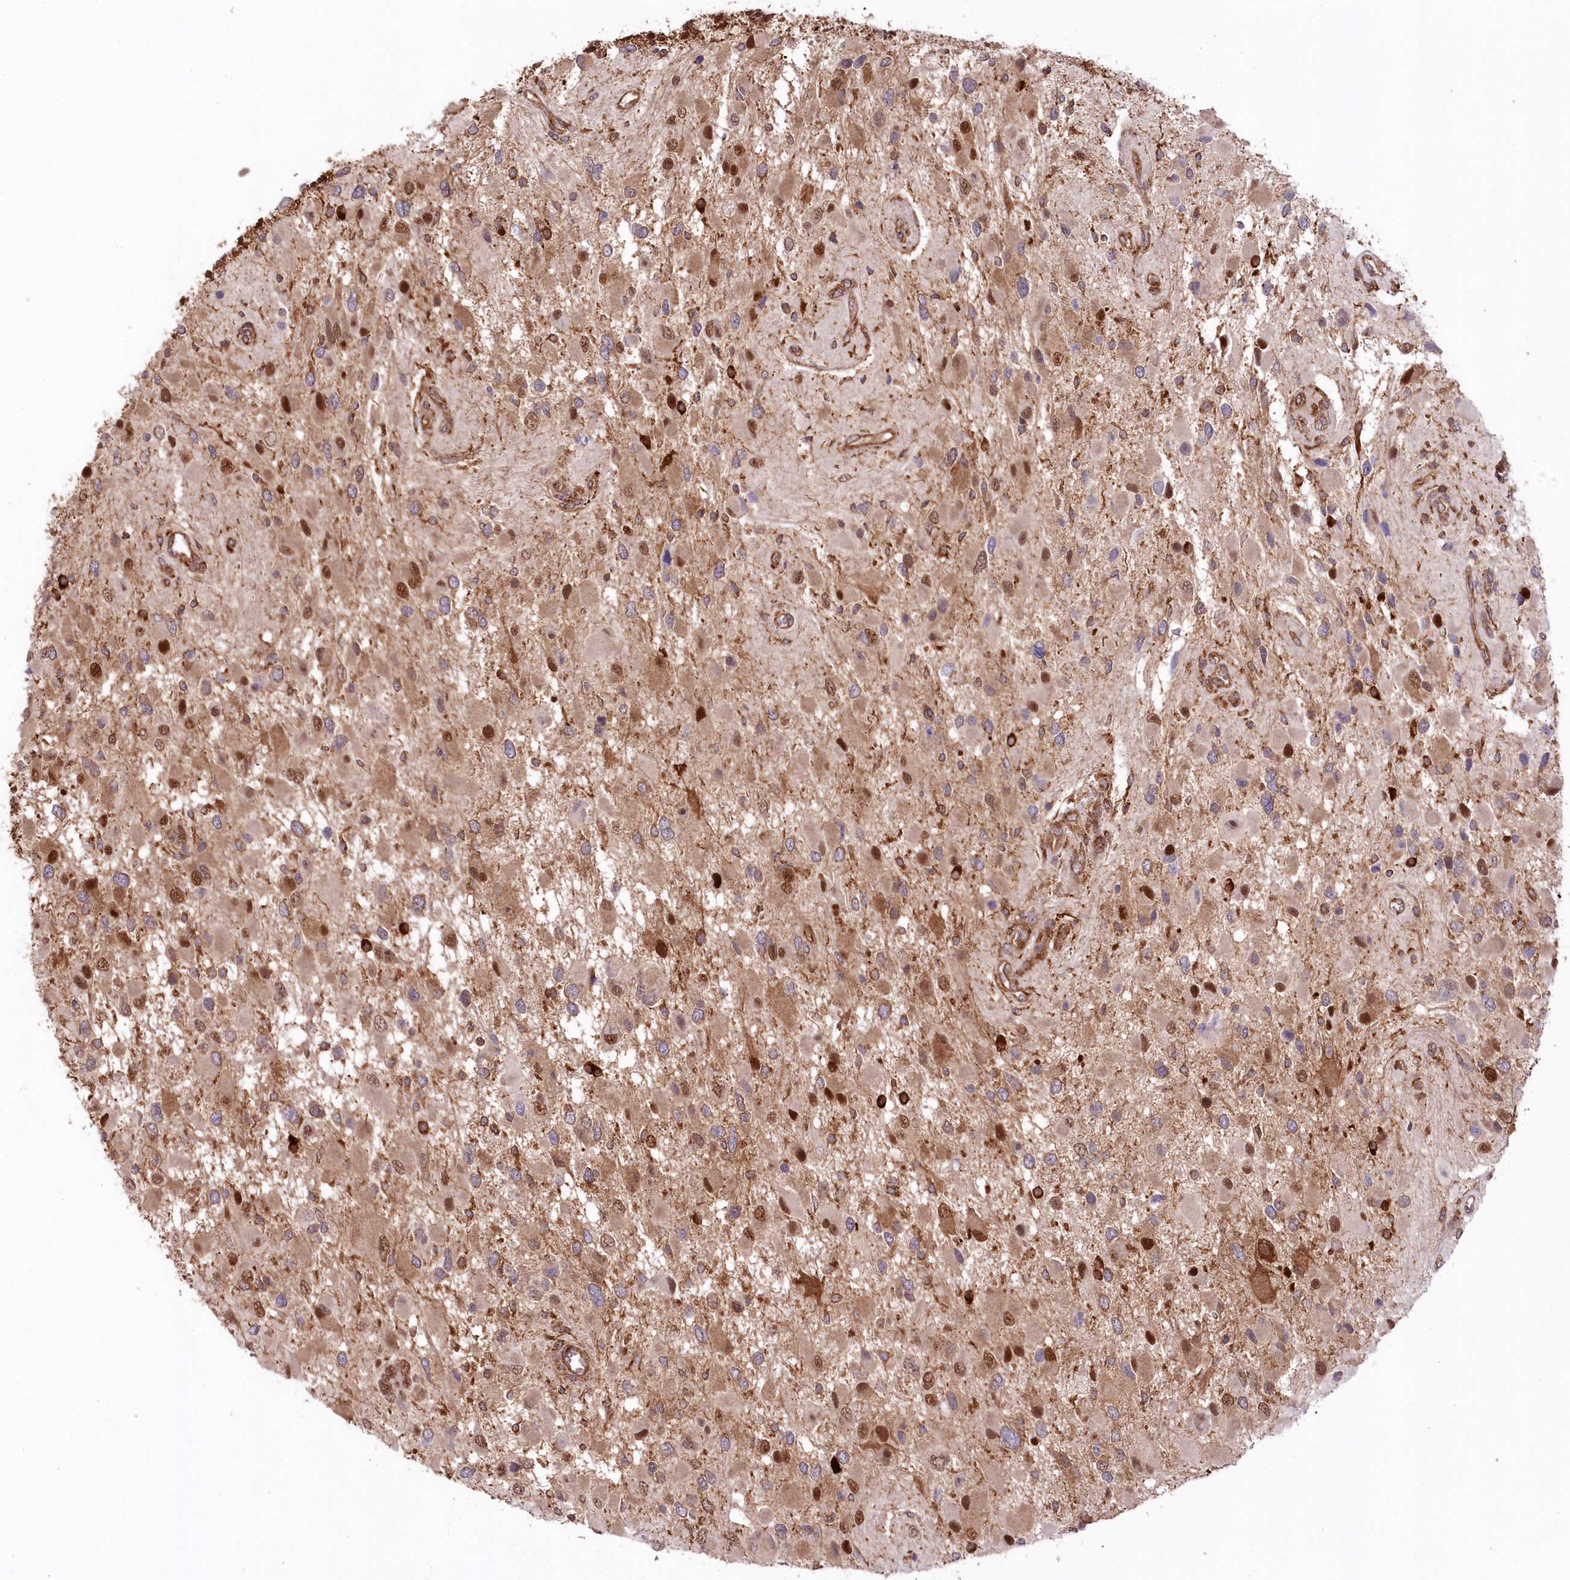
{"staining": {"intensity": "moderate", "quantity": ">75%", "location": "cytoplasmic/membranous"}, "tissue": "glioma", "cell_type": "Tumor cells", "image_type": "cancer", "snomed": [{"axis": "morphology", "description": "Glioma, malignant, High grade"}, {"axis": "topography", "description": "Brain"}], "caption": "Tumor cells exhibit medium levels of moderate cytoplasmic/membranous expression in about >75% of cells in high-grade glioma (malignant).", "gene": "CCDC91", "patient": {"sex": "male", "age": 53}}